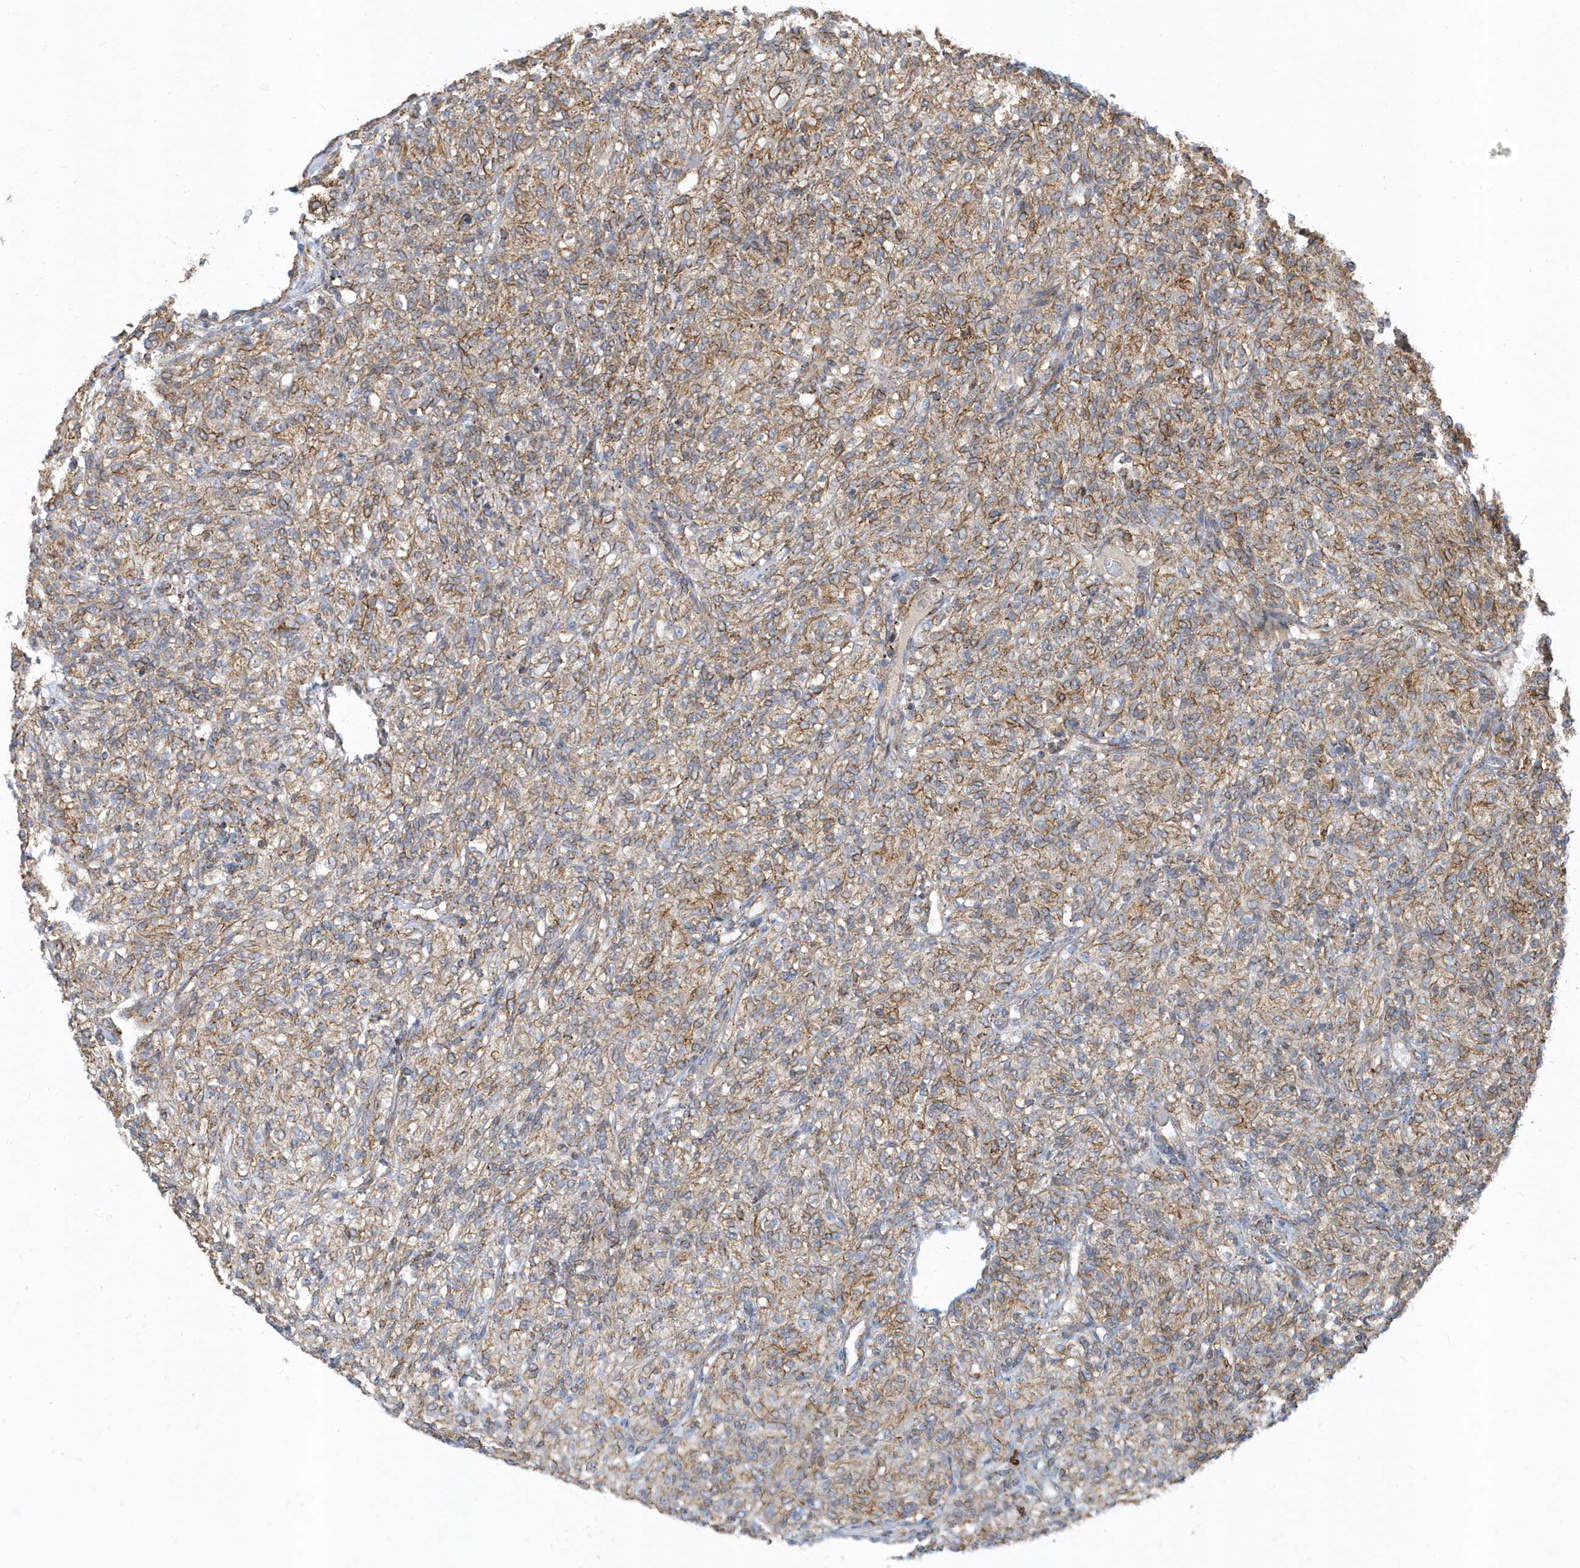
{"staining": {"intensity": "moderate", "quantity": ">75%", "location": "cytoplasmic/membranous"}, "tissue": "renal cancer", "cell_type": "Tumor cells", "image_type": "cancer", "snomed": [{"axis": "morphology", "description": "Adenocarcinoma, NOS"}, {"axis": "topography", "description": "Kidney"}], "caption": "Moderate cytoplasmic/membranous positivity for a protein is appreciated in approximately >75% of tumor cells of adenocarcinoma (renal) using IHC.", "gene": "HRH4", "patient": {"sex": "male", "age": 77}}